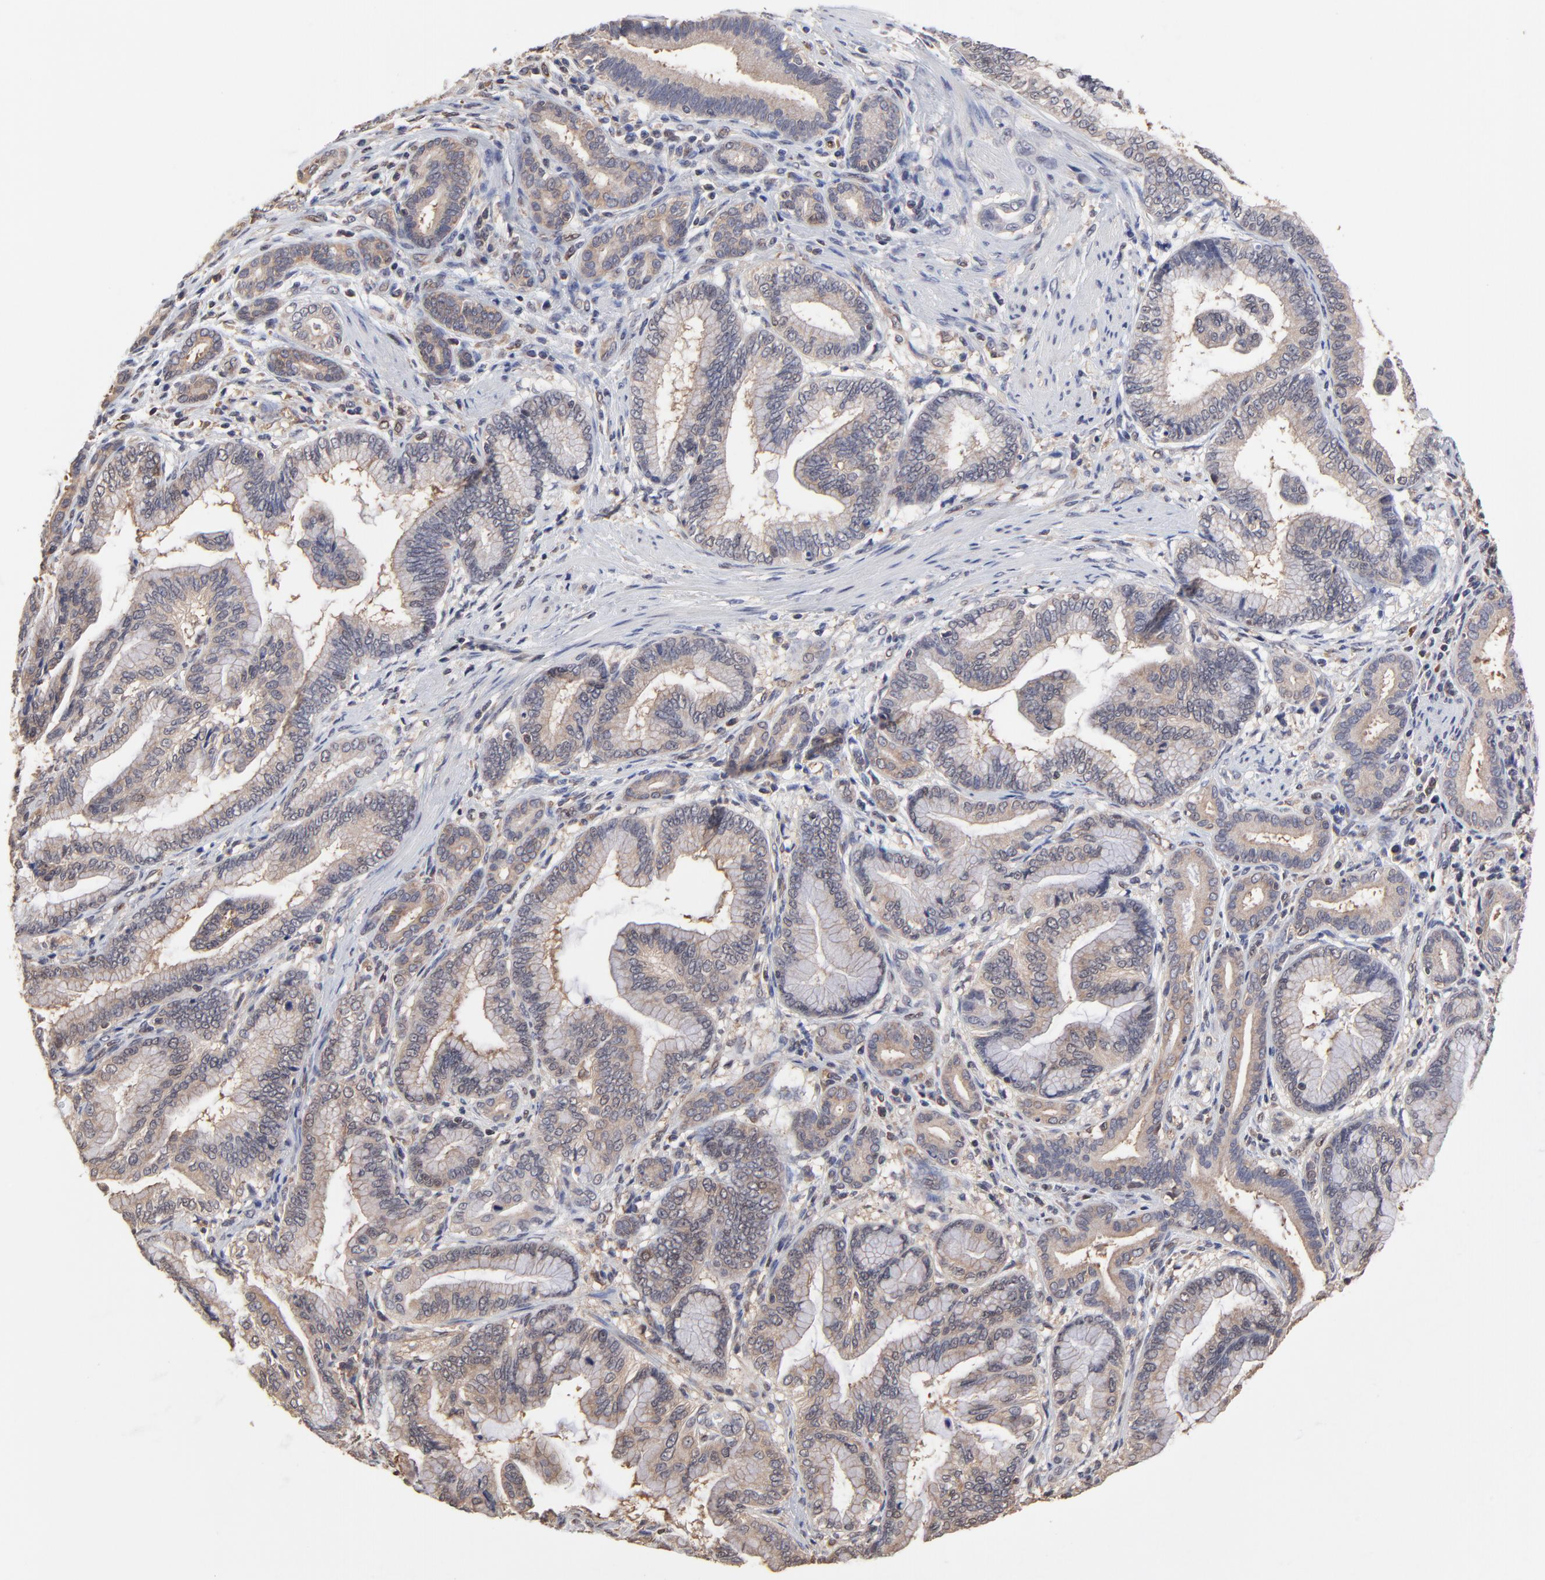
{"staining": {"intensity": "weak", "quantity": ">75%", "location": "cytoplasmic/membranous"}, "tissue": "pancreatic cancer", "cell_type": "Tumor cells", "image_type": "cancer", "snomed": [{"axis": "morphology", "description": "Adenocarcinoma, NOS"}, {"axis": "topography", "description": "Pancreas"}], "caption": "A brown stain labels weak cytoplasmic/membranous positivity of a protein in adenocarcinoma (pancreatic) tumor cells.", "gene": "CCT2", "patient": {"sex": "female", "age": 64}}